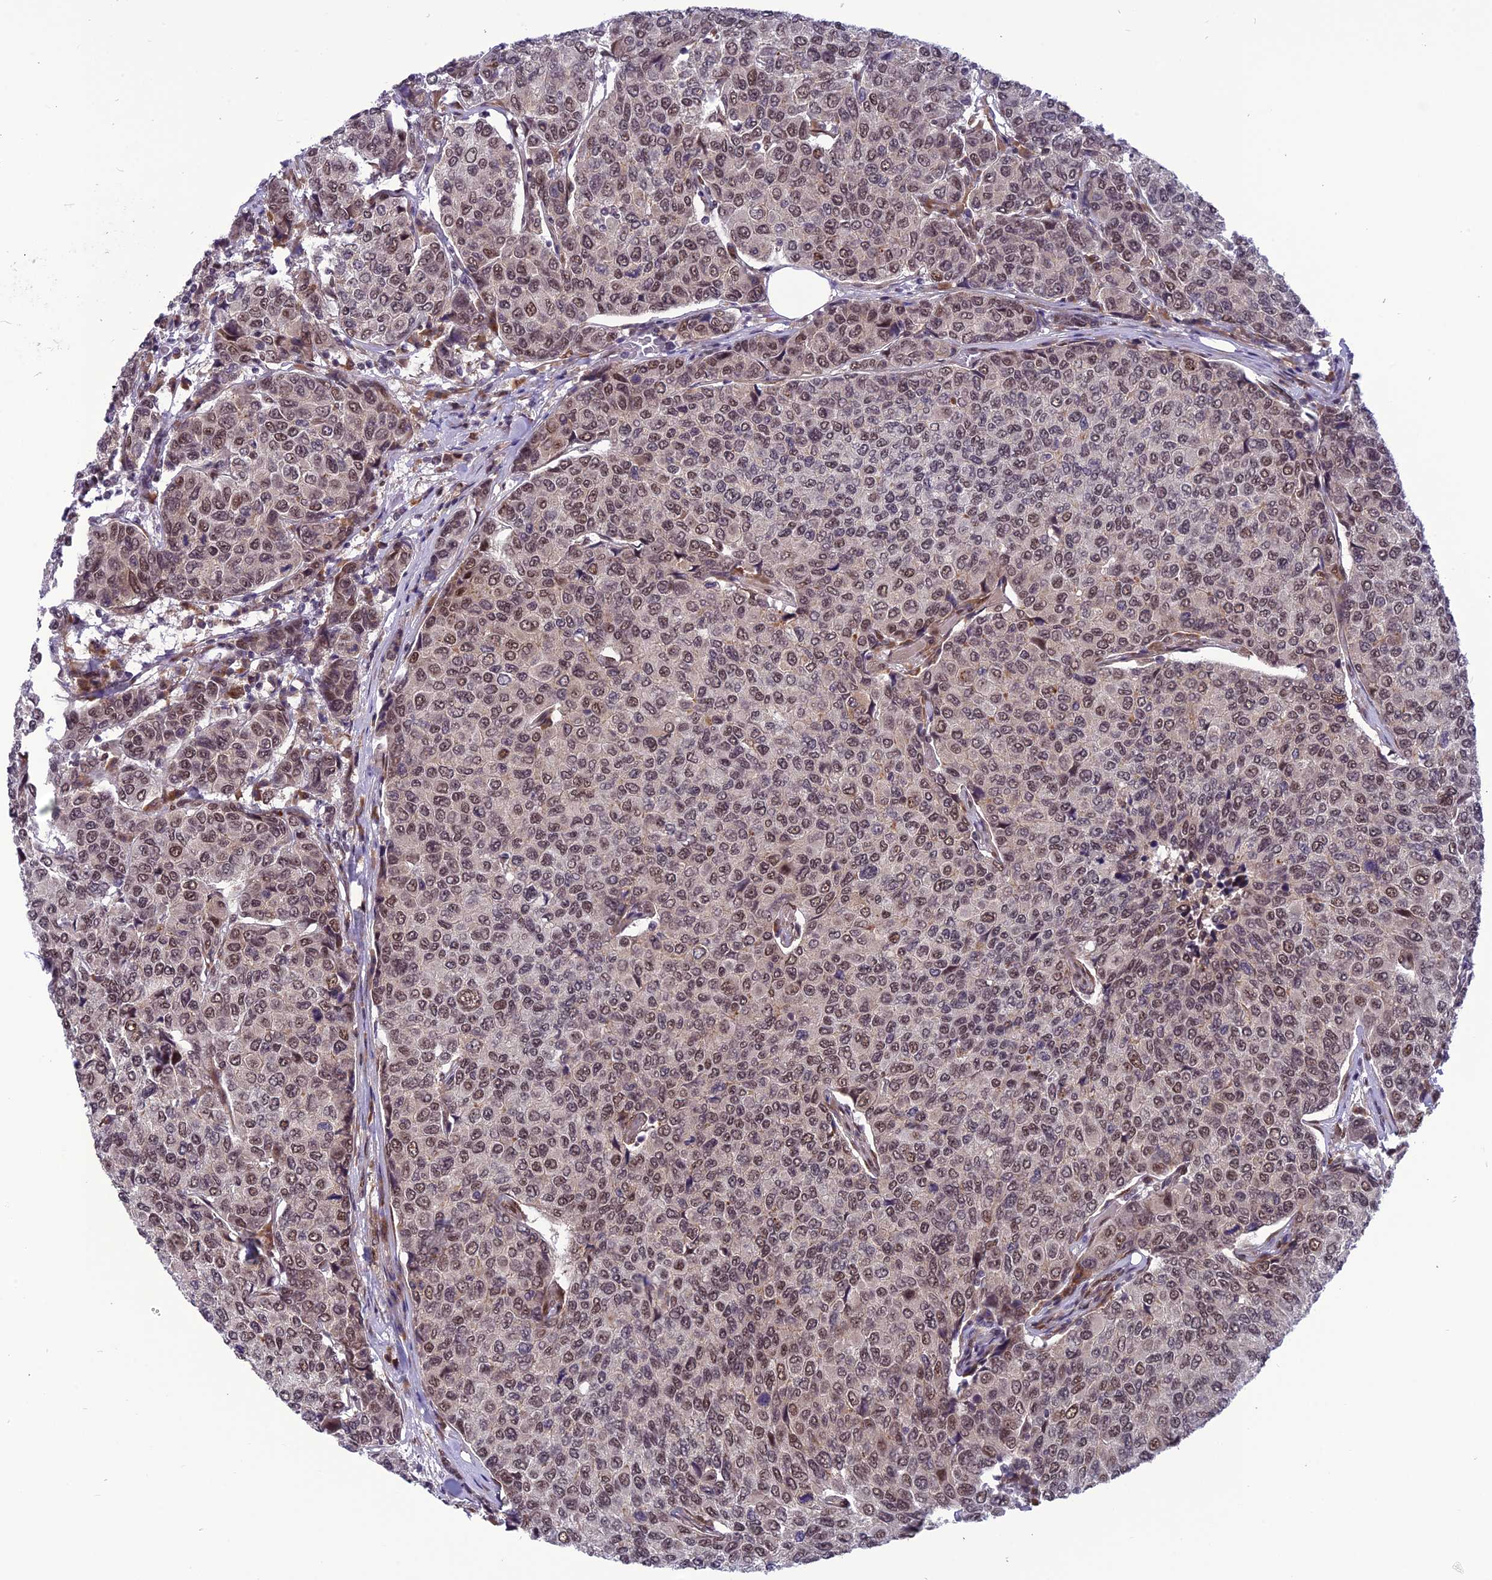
{"staining": {"intensity": "moderate", "quantity": ">75%", "location": "nuclear"}, "tissue": "breast cancer", "cell_type": "Tumor cells", "image_type": "cancer", "snomed": [{"axis": "morphology", "description": "Duct carcinoma"}, {"axis": "topography", "description": "Breast"}], "caption": "Immunohistochemical staining of breast cancer shows medium levels of moderate nuclear expression in about >75% of tumor cells.", "gene": "RTRAF", "patient": {"sex": "female", "age": 55}}